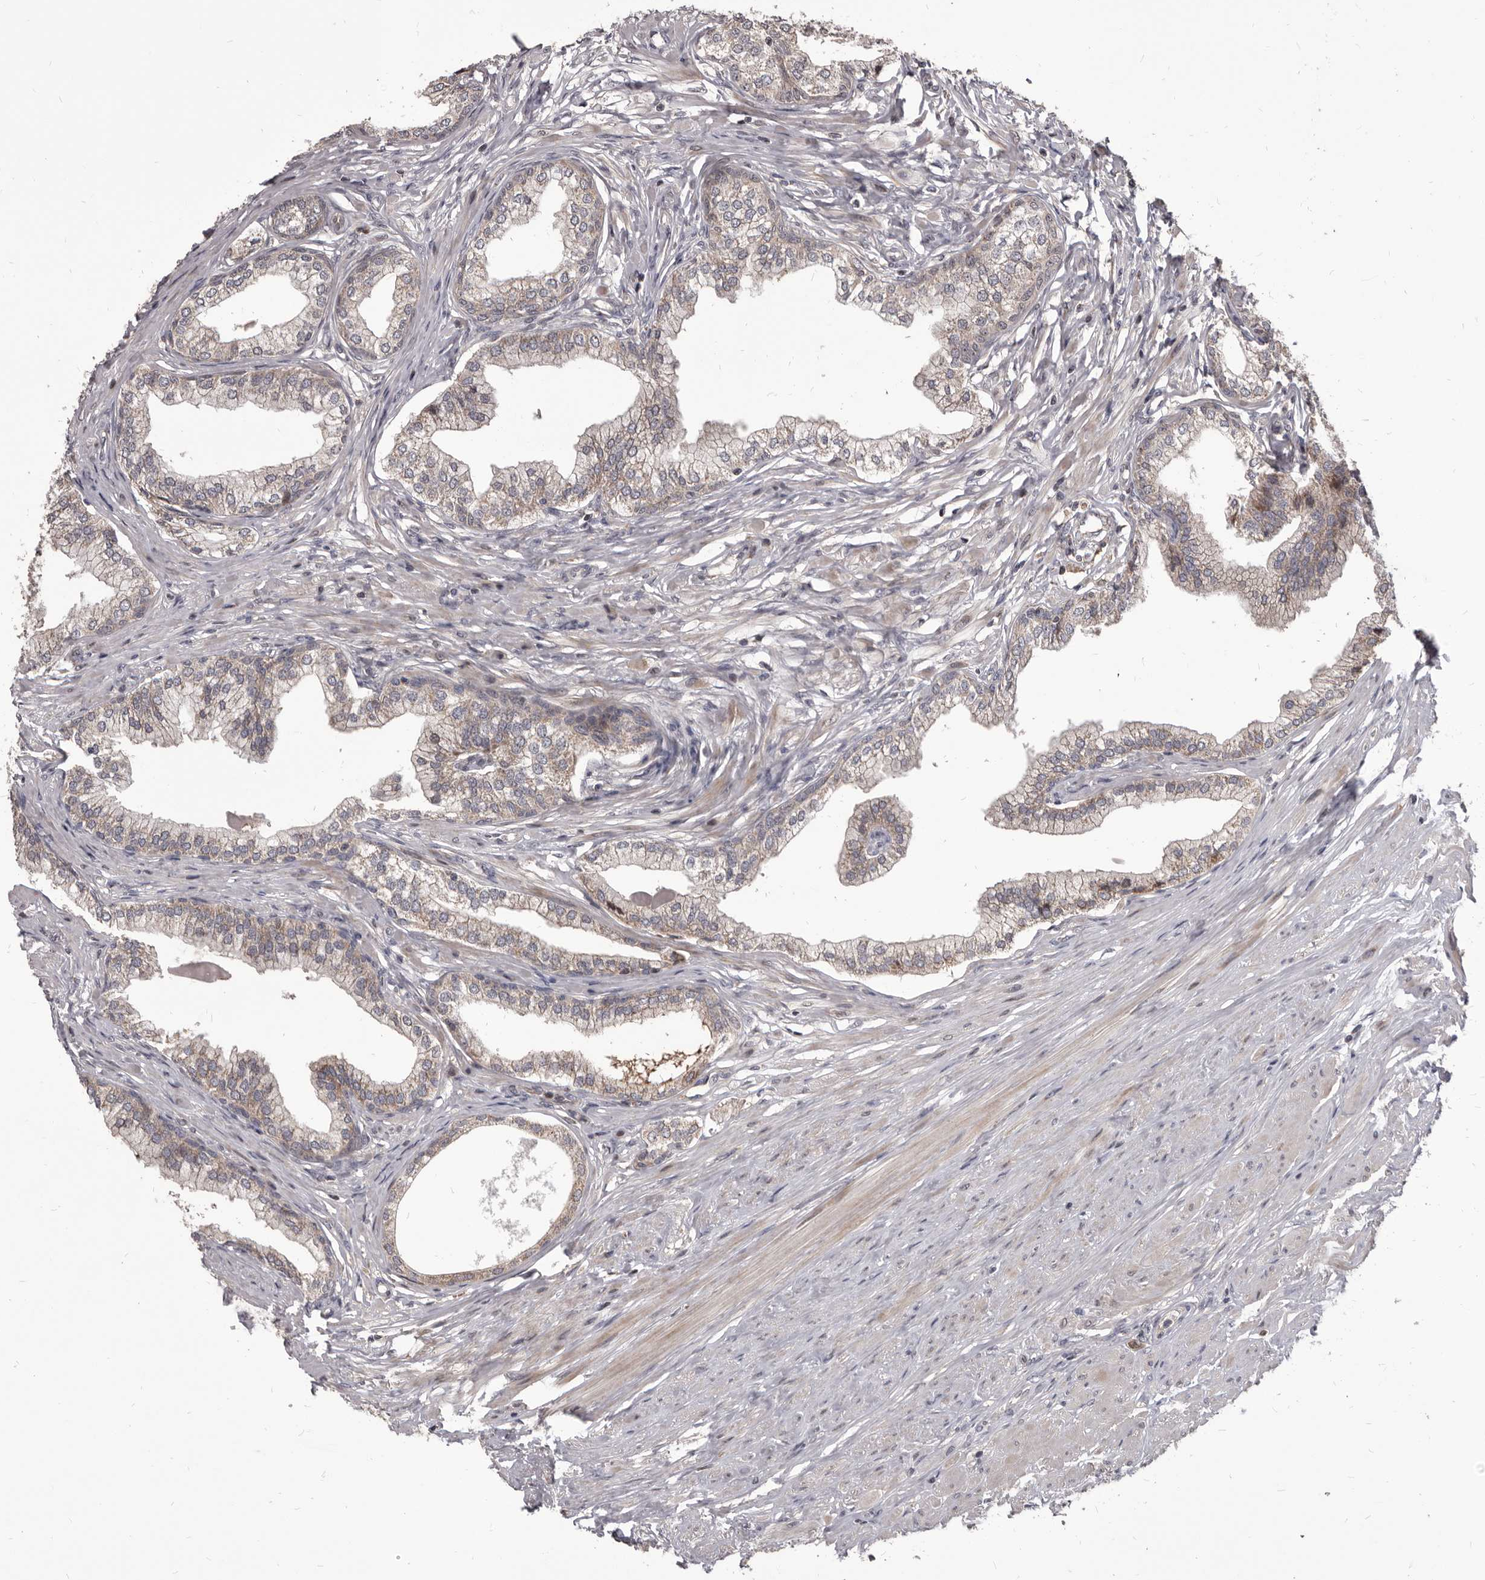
{"staining": {"intensity": "moderate", "quantity": "25%-75%", "location": "cytoplasmic/membranous"}, "tissue": "prostate", "cell_type": "Glandular cells", "image_type": "normal", "snomed": [{"axis": "morphology", "description": "Normal tissue, NOS"}, {"axis": "morphology", "description": "Urothelial carcinoma, Low grade"}, {"axis": "topography", "description": "Urinary bladder"}, {"axis": "topography", "description": "Prostate"}], "caption": "The micrograph demonstrates staining of normal prostate, revealing moderate cytoplasmic/membranous protein staining (brown color) within glandular cells. The staining is performed using DAB brown chromogen to label protein expression. The nuclei are counter-stained blue using hematoxylin.", "gene": "MAP3K14", "patient": {"sex": "male", "age": 60}}